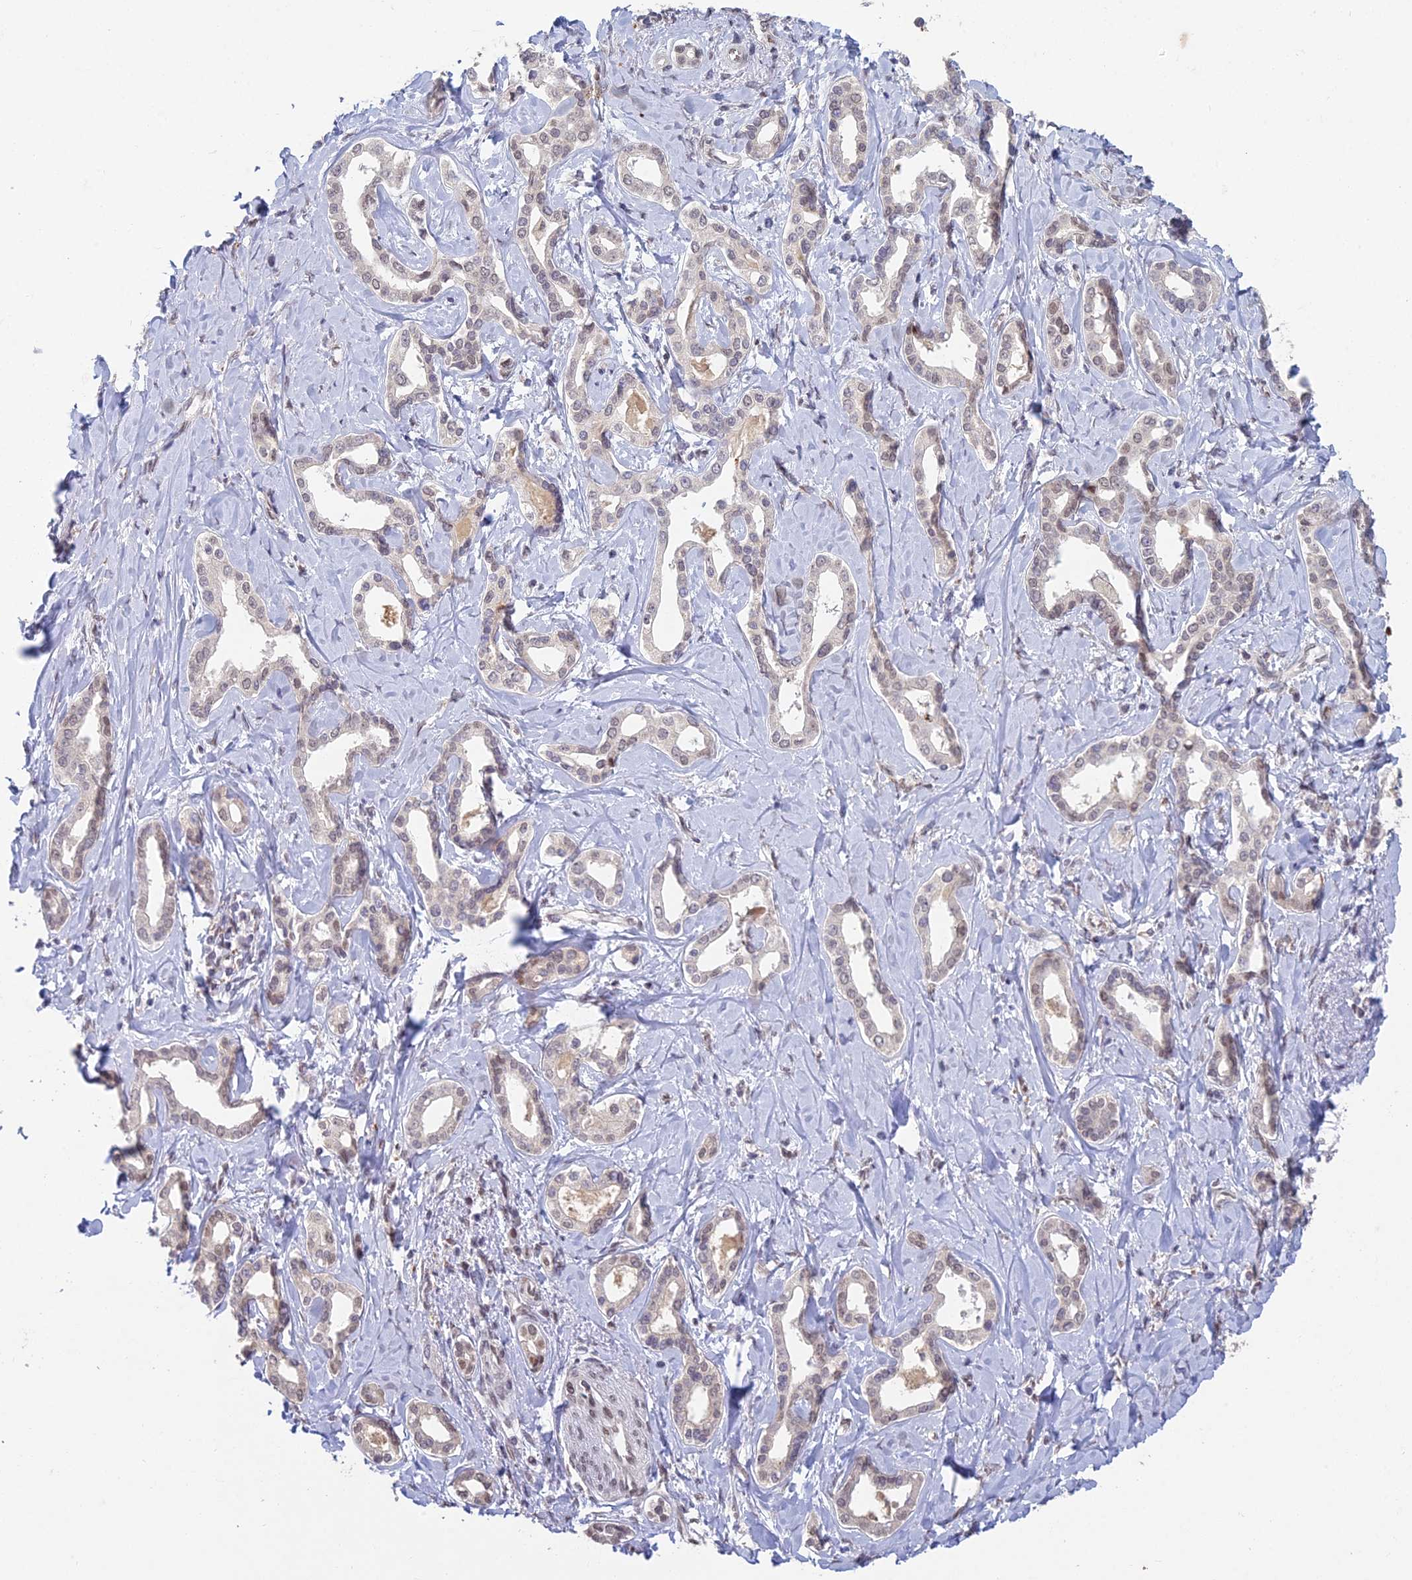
{"staining": {"intensity": "weak", "quantity": ">75%", "location": "nuclear"}, "tissue": "liver cancer", "cell_type": "Tumor cells", "image_type": "cancer", "snomed": [{"axis": "morphology", "description": "Cholangiocarcinoma"}, {"axis": "topography", "description": "Liver"}], "caption": "There is low levels of weak nuclear expression in tumor cells of liver cancer, as demonstrated by immunohistochemical staining (brown color).", "gene": "ABHD17A", "patient": {"sex": "female", "age": 77}}